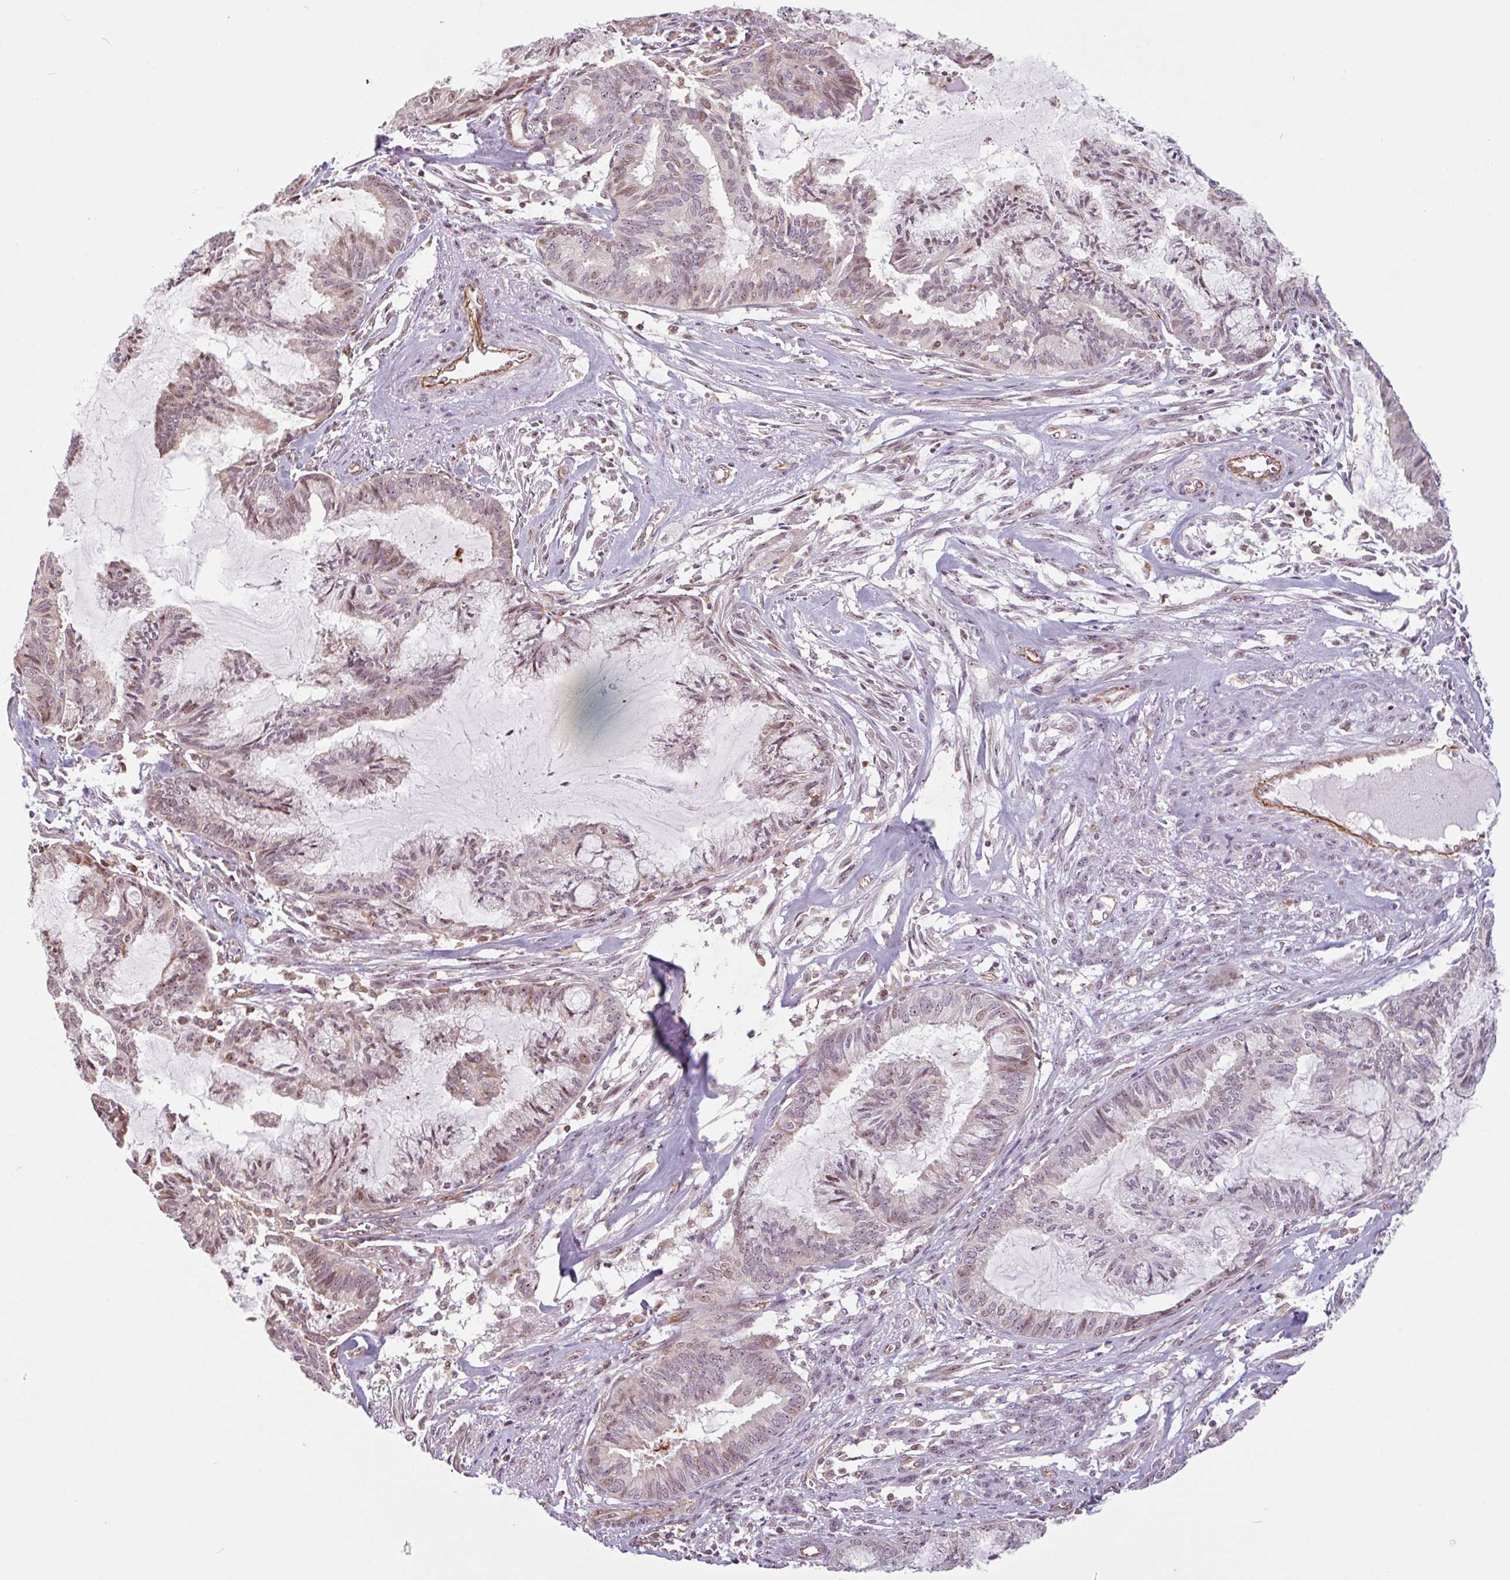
{"staining": {"intensity": "moderate", "quantity": "<25%", "location": "nuclear"}, "tissue": "endometrial cancer", "cell_type": "Tumor cells", "image_type": "cancer", "snomed": [{"axis": "morphology", "description": "Adenocarcinoma, NOS"}, {"axis": "topography", "description": "Endometrium"}], "caption": "Protein expression analysis of human endometrial cancer reveals moderate nuclear staining in approximately <25% of tumor cells.", "gene": "ZNF689", "patient": {"sex": "female", "age": 86}}